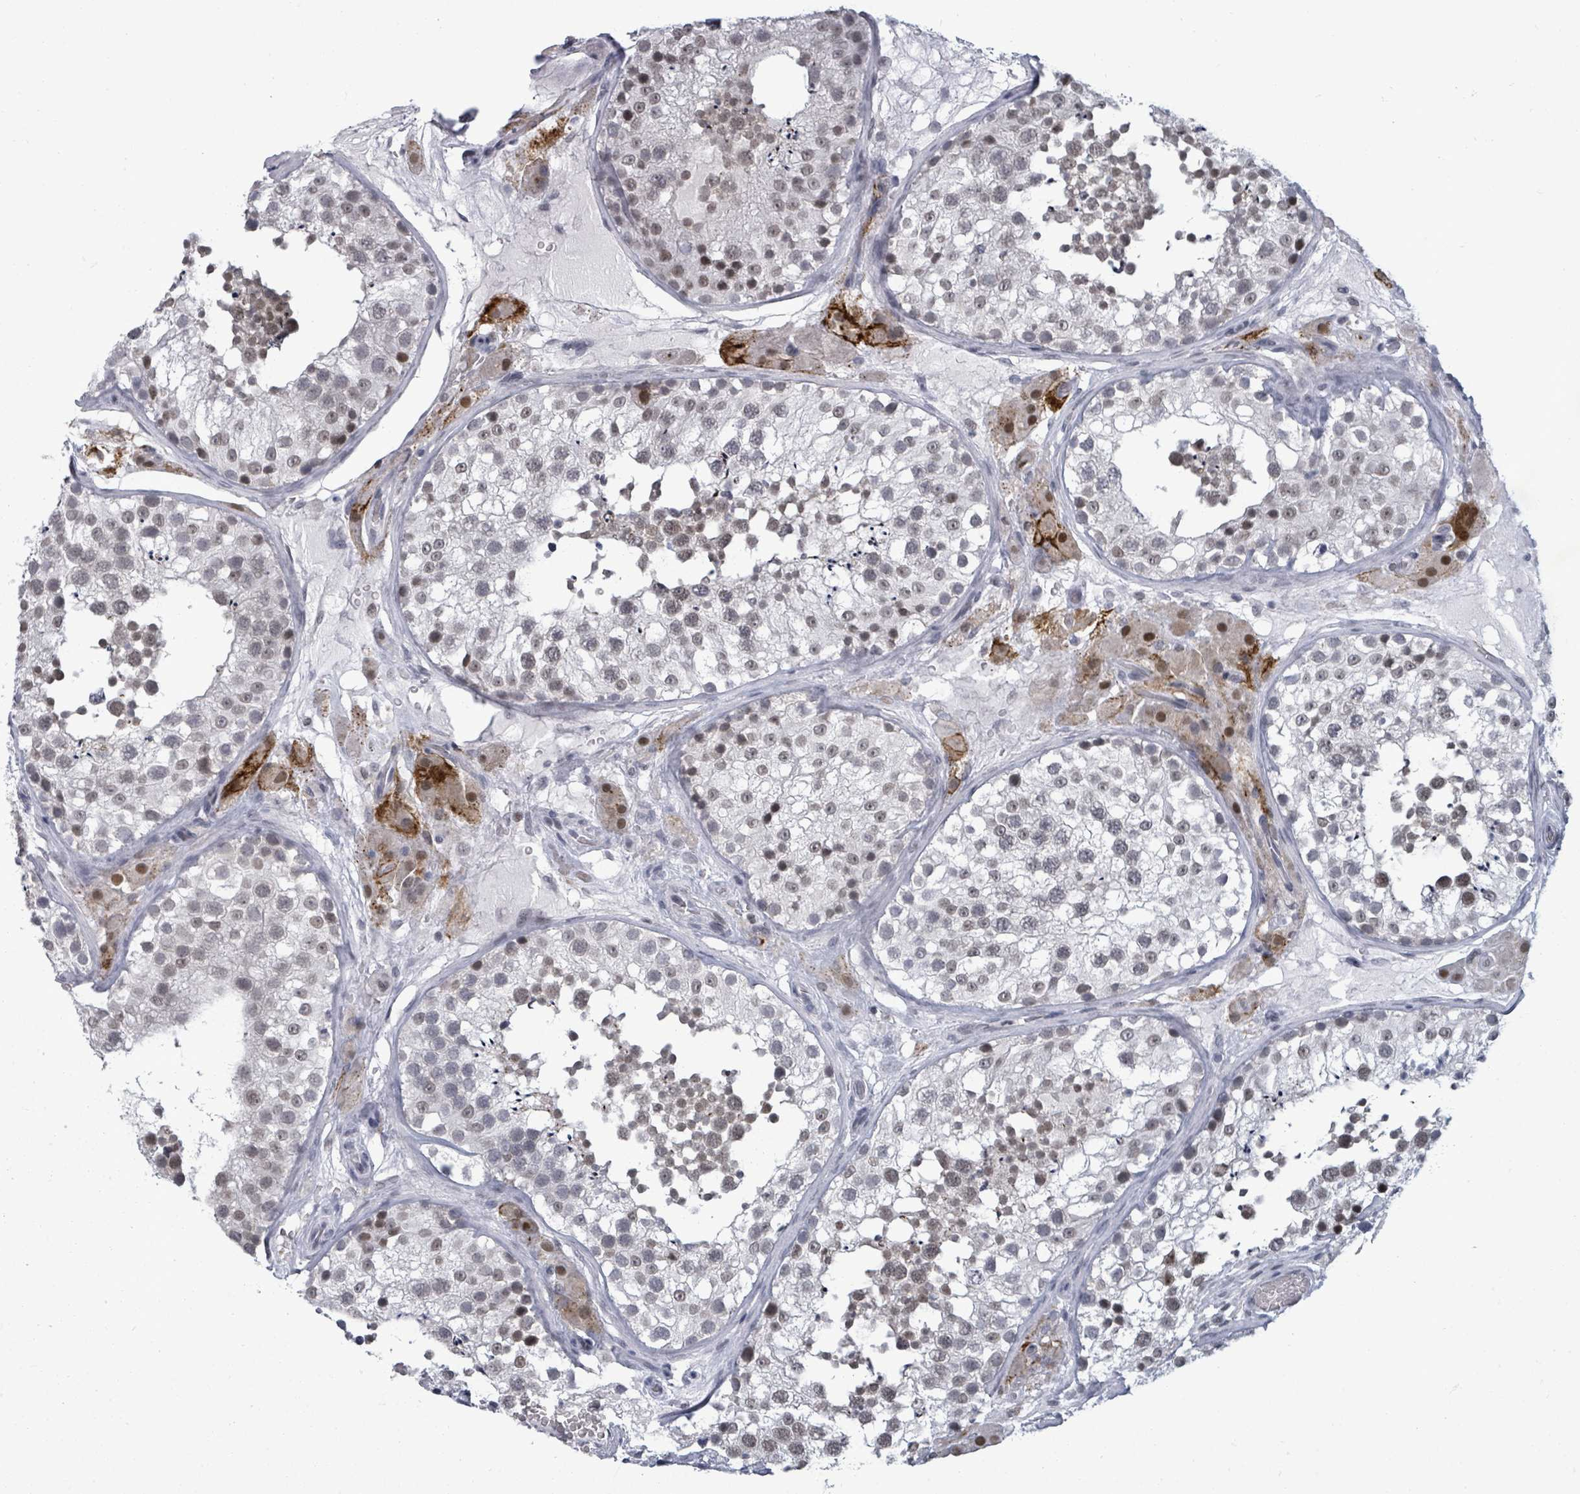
{"staining": {"intensity": "strong", "quantity": "25%-75%", "location": "nuclear"}, "tissue": "testis", "cell_type": "Cells in seminiferous ducts", "image_type": "normal", "snomed": [{"axis": "morphology", "description": "Normal tissue, NOS"}, {"axis": "topography", "description": "Testis"}], "caption": "Cells in seminiferous ducts reveal high levels of strong nuclear positivity in approximately 25%-75% of cells in unremarkable testis. The staining was performed using DAB, with brown indicating positive protein expression. Nuclei are stained blue with hematoxylin.", "gene": "BIVM", "patient": {"sex": "male", "age": 26}}